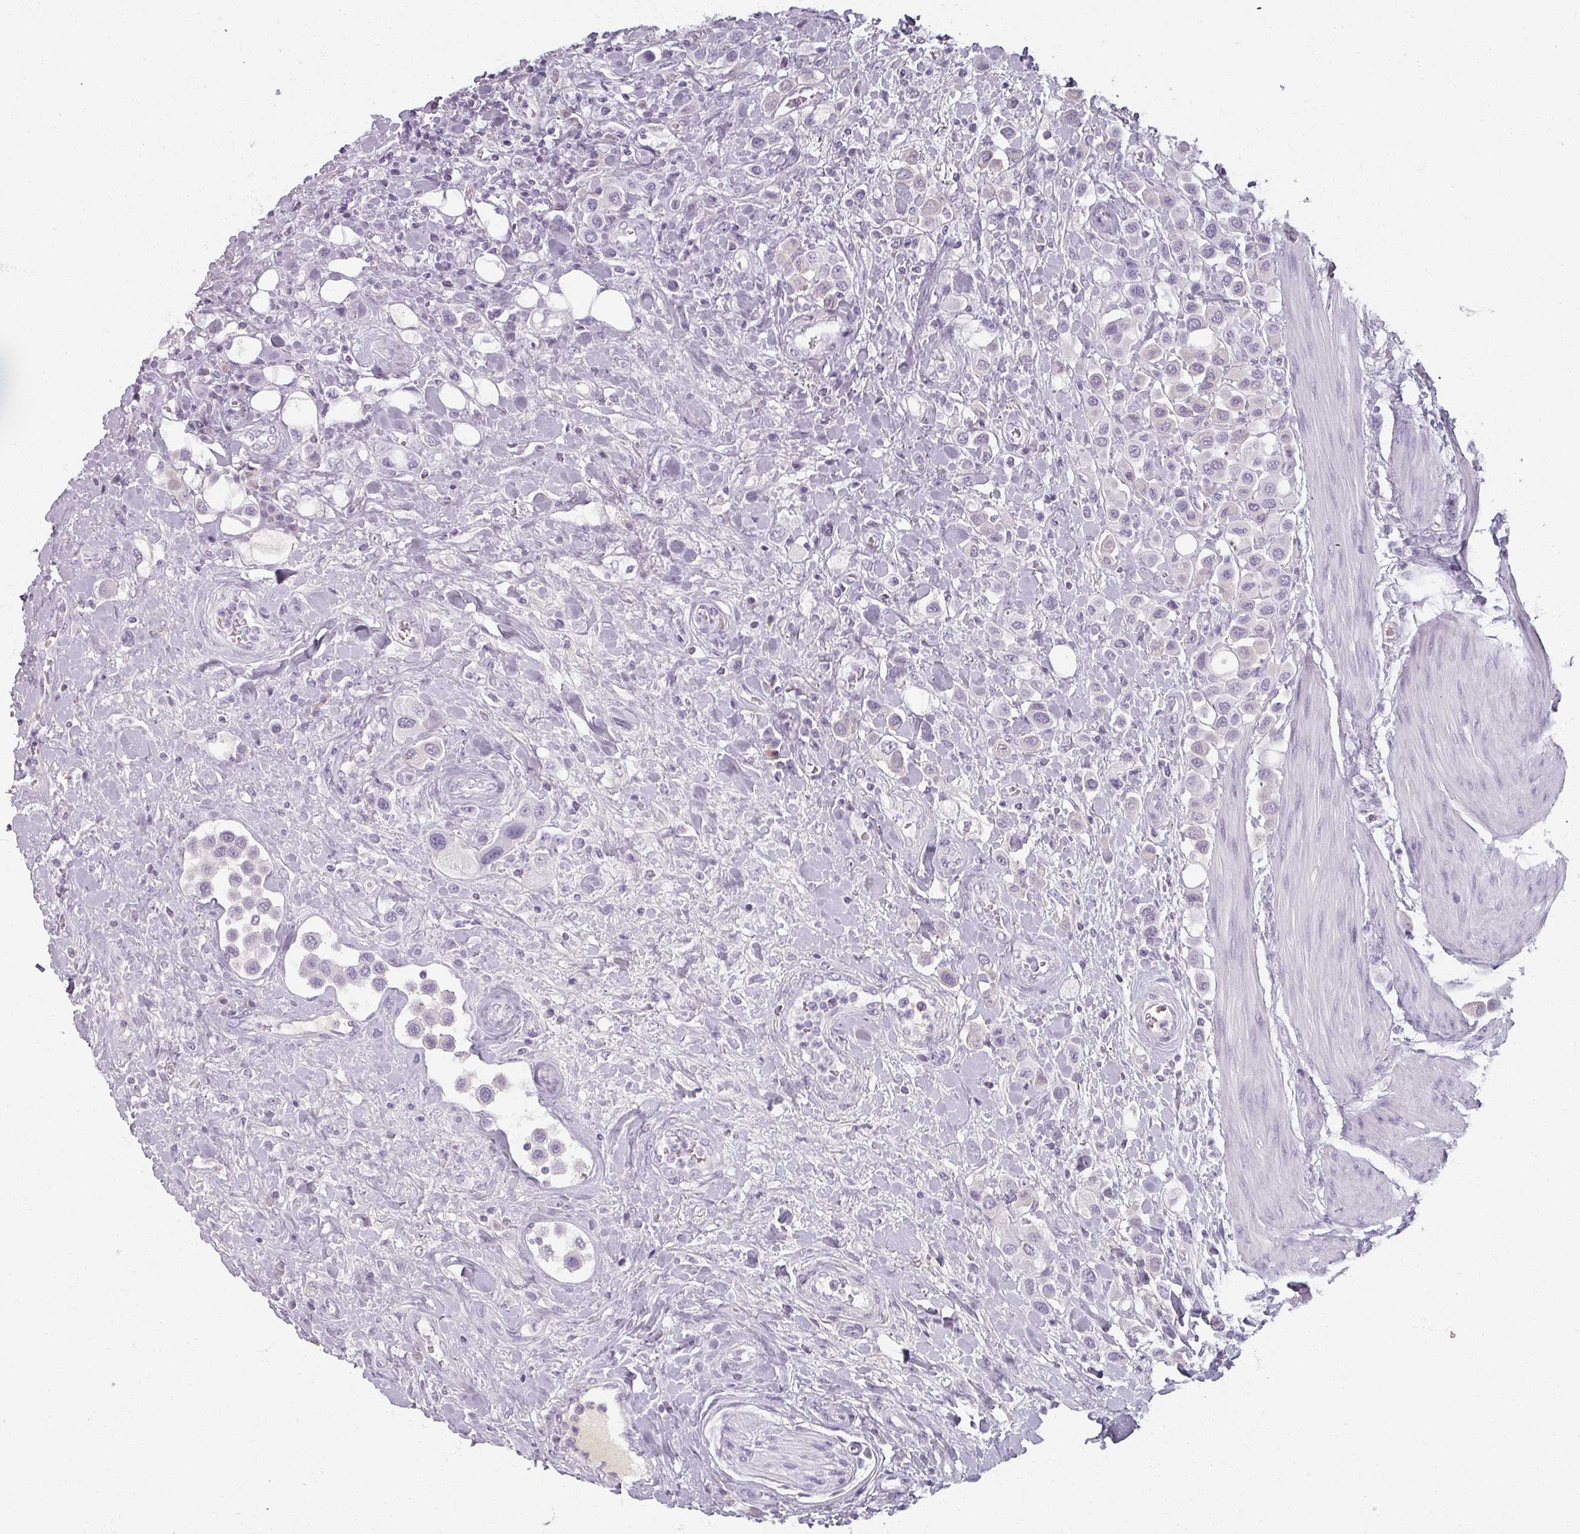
{"staining": {"intensity": "negative", "quantity": "none", "location": "none"}, "tissue": "urothelial cancer", "cell_type": "Tumor cells", "image_type": "cancer", "snomed": [{"axis": "morphology", "description": "Urothelial carcinoma, High grade"}, {"axis": "topography", "description": "Urinary bladder"}], "caption": "This is a photomicrograph of immunohistochemistry staining of high-grade urothelial carcinoma, which shows no expression in tumor cells.", "gene": "REG3G", "patient": {"sex": "male", "age": 50}}